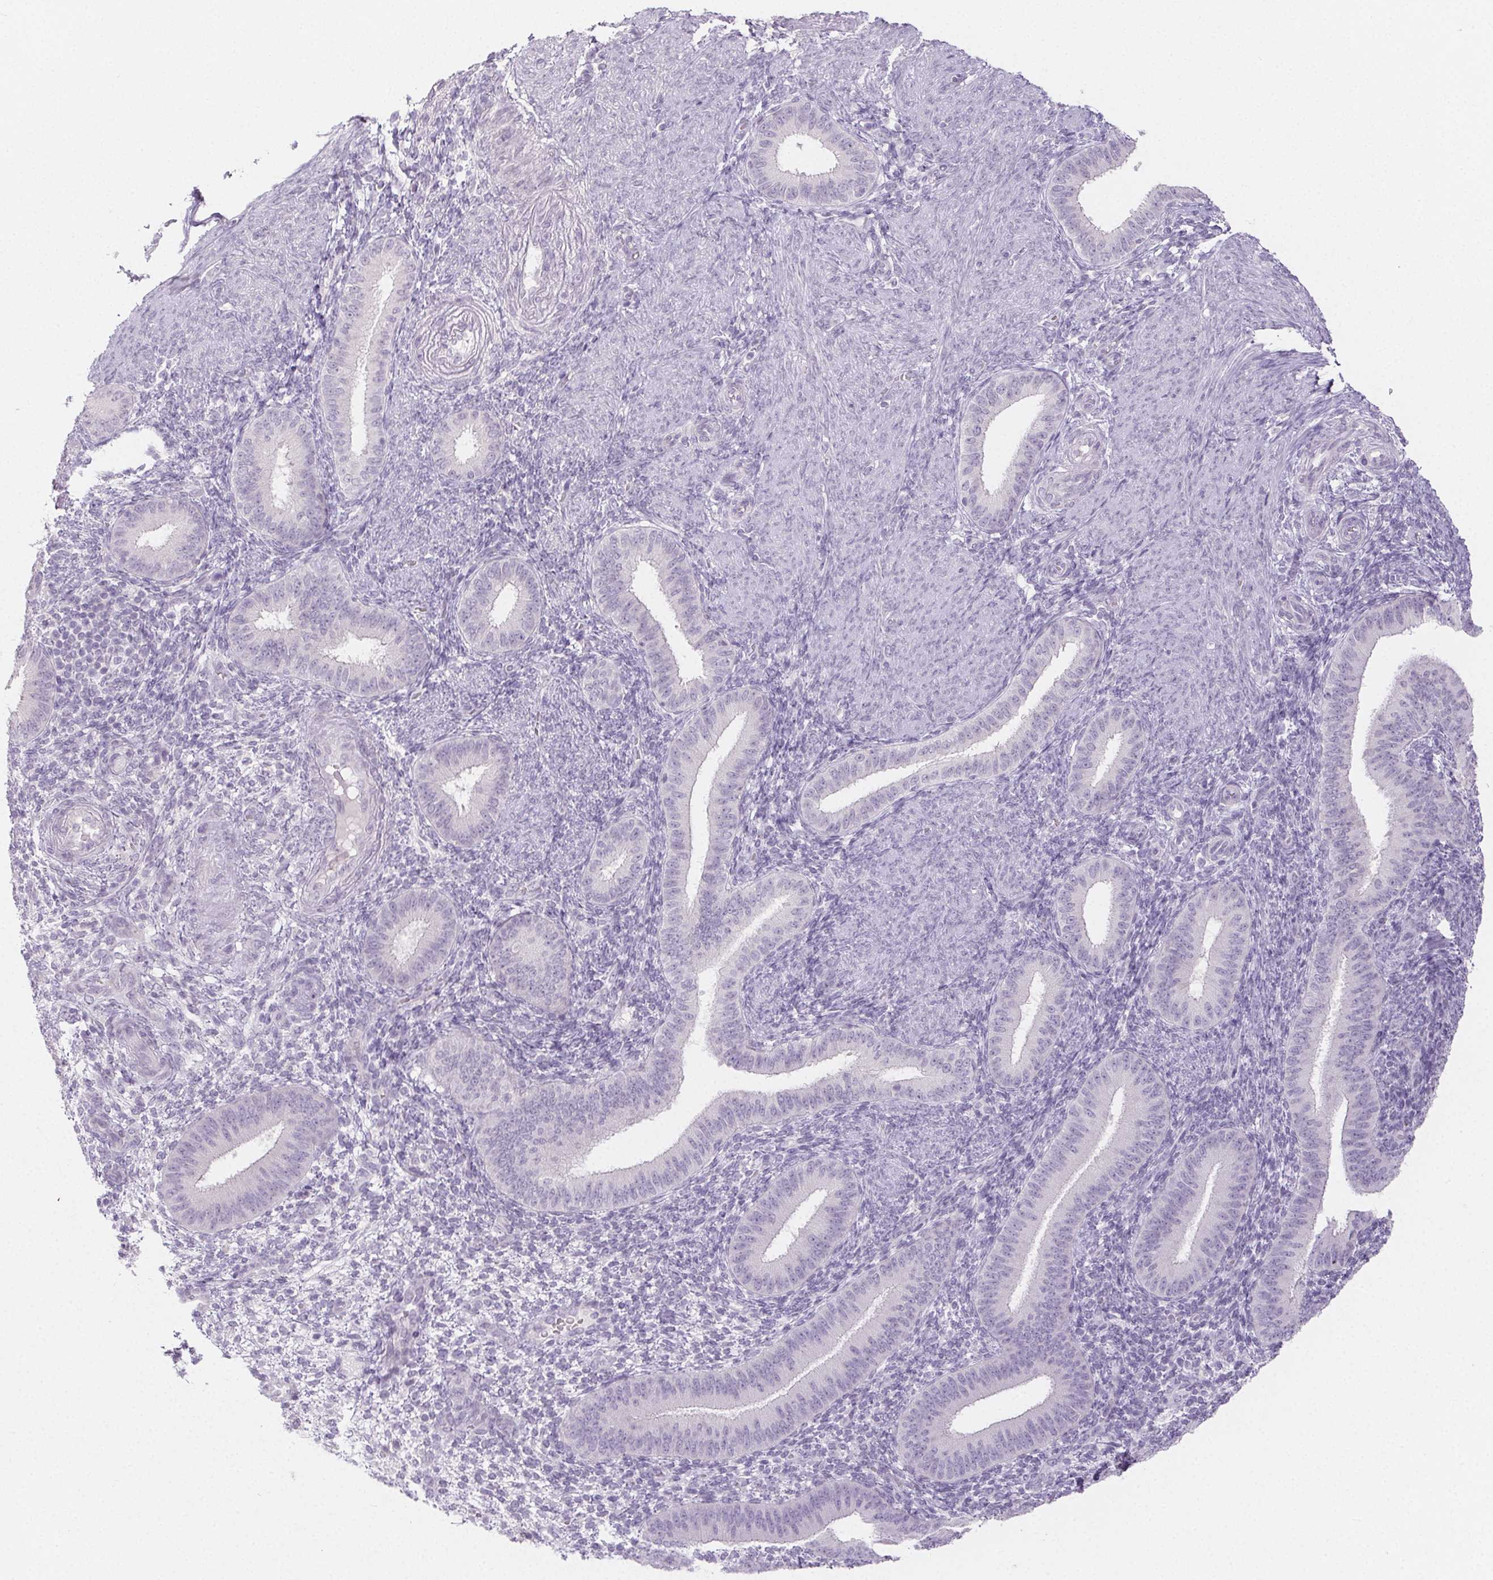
{"staining": {"intensity": "negative", "quantity": "none", "location": "none"}, "tissue": "endometrium", "cell_type": "Cells in endometrial stroma", "image_type": "normal", "snomed": [{"axis": "morphology", "description": "Normal tissue, NOS"}, {"axis": "topography", "description": "Endometrium"}], "caption": "Immunohistochemistry photomicrograph of unremarkable endometrium stained for a protein (brown), which displays no positivity in cells in endometrial stroma. Brightfield microscopy of IHC stained with DAB (brown) and hematoxylin (blue), captured at high magnification.", "gene": "PI3", "patient": {"sex": "female", "age": 39}}